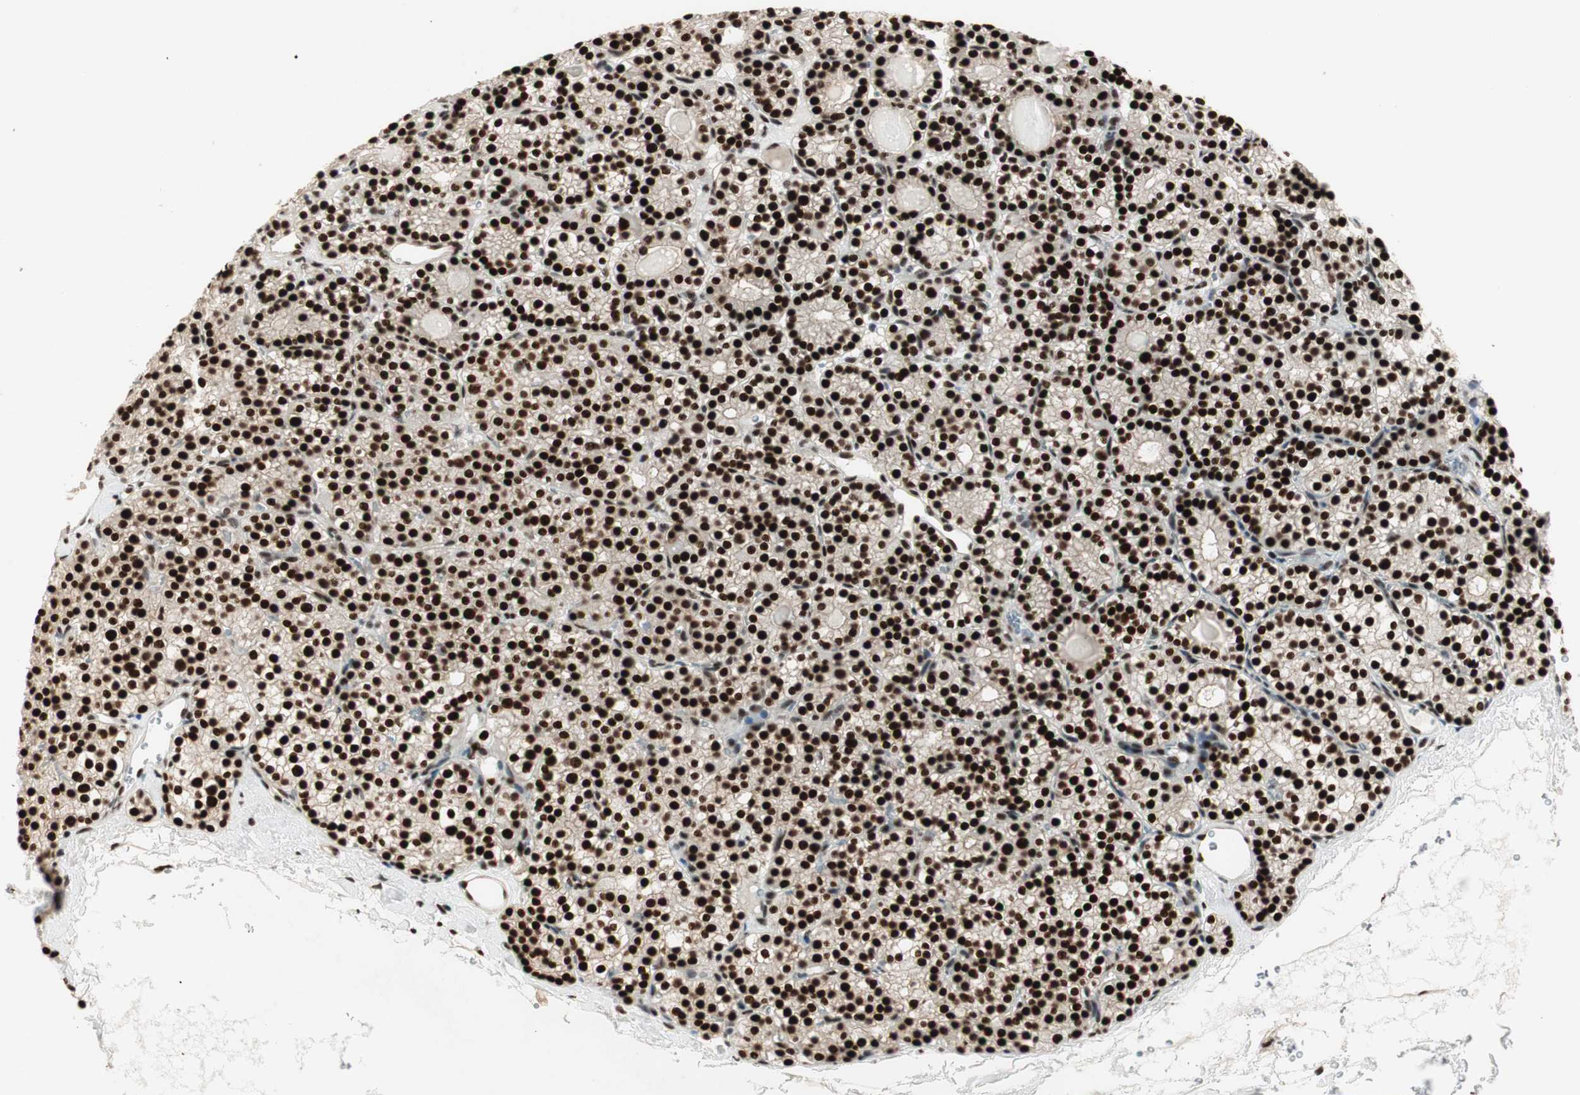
{"staining": {"intensity": "strong", "quantity": ">75%", "location": "nuclear"}, "tissue": "parathyroid gland", "cell_type": "Glandular cells", "image_type": "normal", "snomed": [{"axis": "morphology", "description": "Normal tissue, NOS"}, {"axis": "topography", "description": "Parathyroid gland"}], "caption": "High-magnification brightfield microscopy of normal parathyroid gland stained with DAB (3,3'-diaminobenzidine) (brown) and counterstained with hematoxylin (blue). glandular cells exhibit strong nuclear expression is identified in about>75% of cells. (Brightfield microscopy of DAB IHC at high magnification).", "gene": "HEXIM1", "patient": {"sex": "female", "age": 64}}